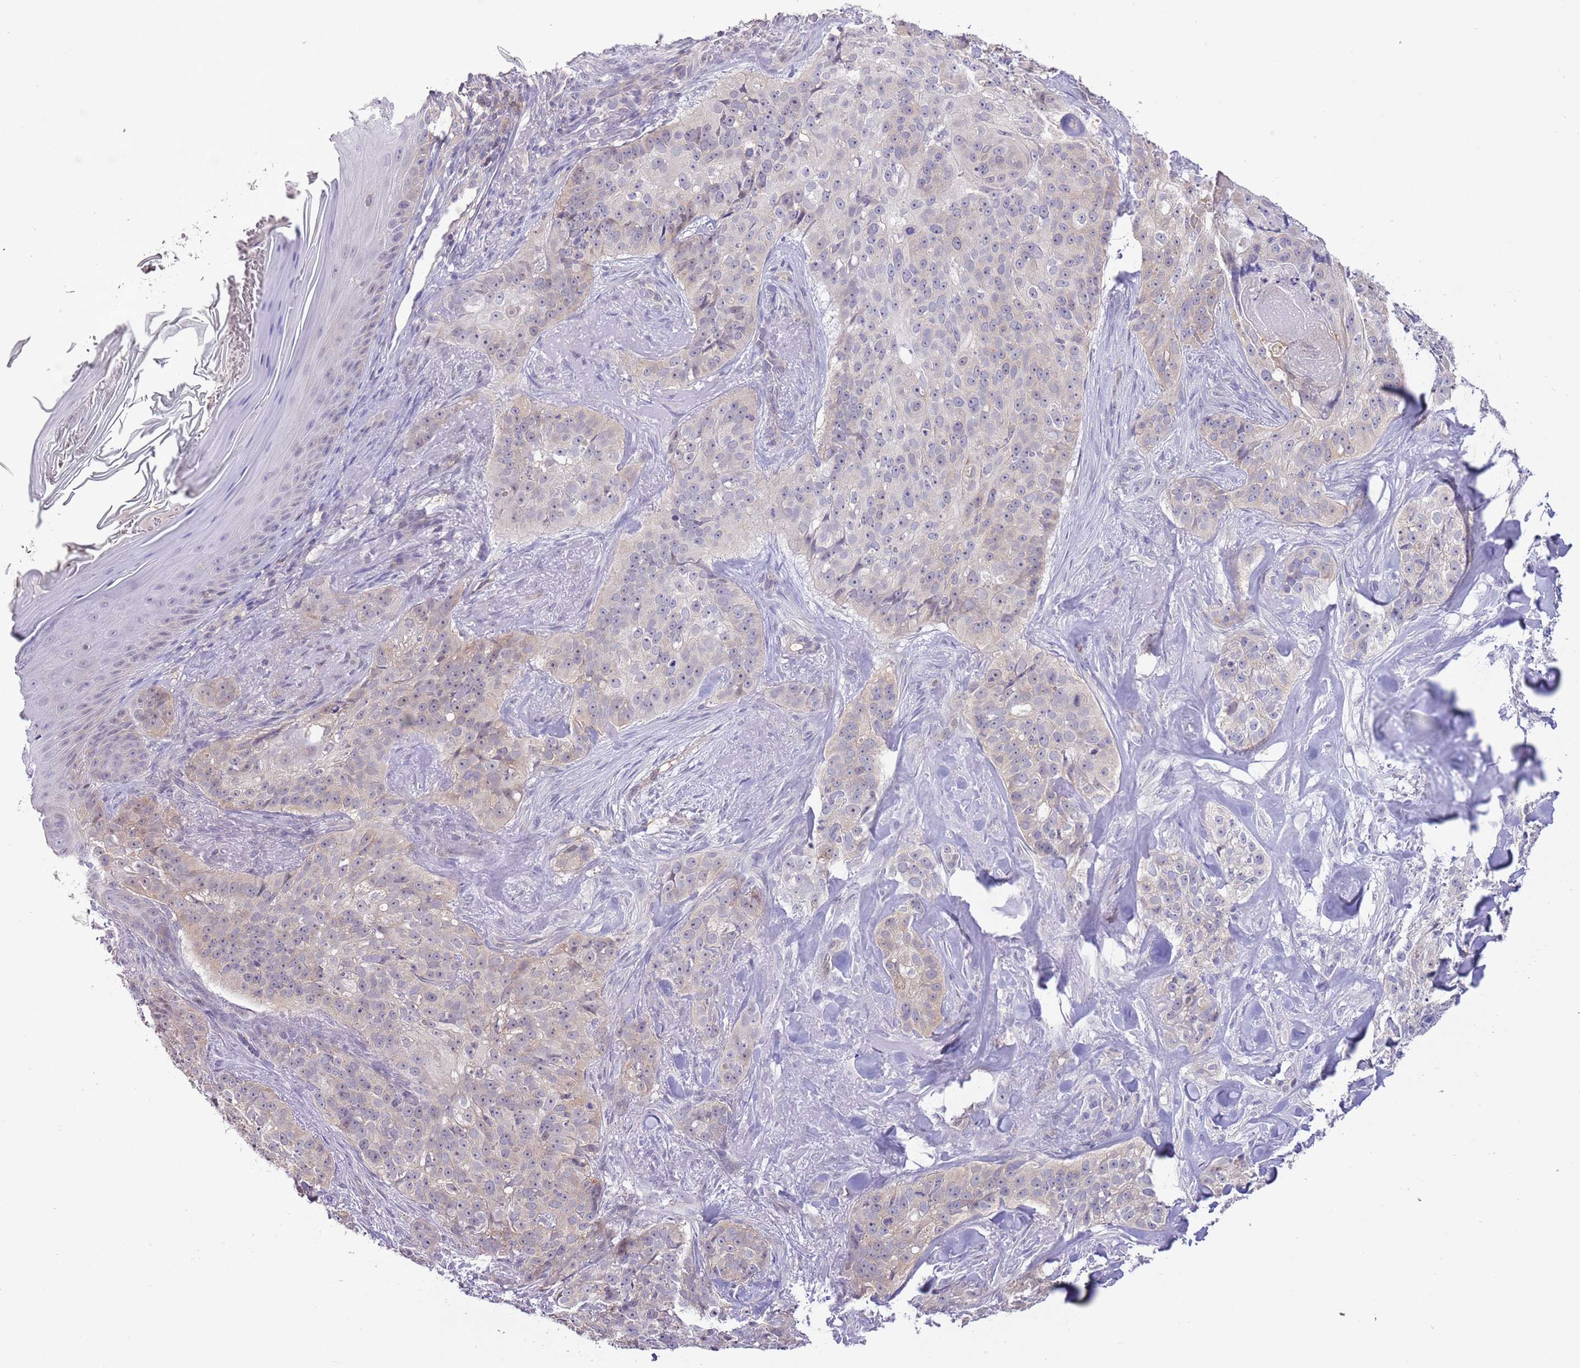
{"staining": {"intensity": "weak", "quantity": "<25%", "location": "cytoplasmic/membranous"}, "tissue": "skin cancer", "cell_type": "Tumor cells", "image_type": "cancer", "snomed": [{"axis": "morphology", "description": "Basal cell carcinoma"}, {"axis": "topography", "description": "Skin"}], "caption": "Immunohistochemistry (IHC) micrograph of basal cell carcinoma (skin) stained for a protein (brown), which shows no positivity in tumor cells.", "gene": "PRR32", "patient": {"sex": "female", "age": 92}}